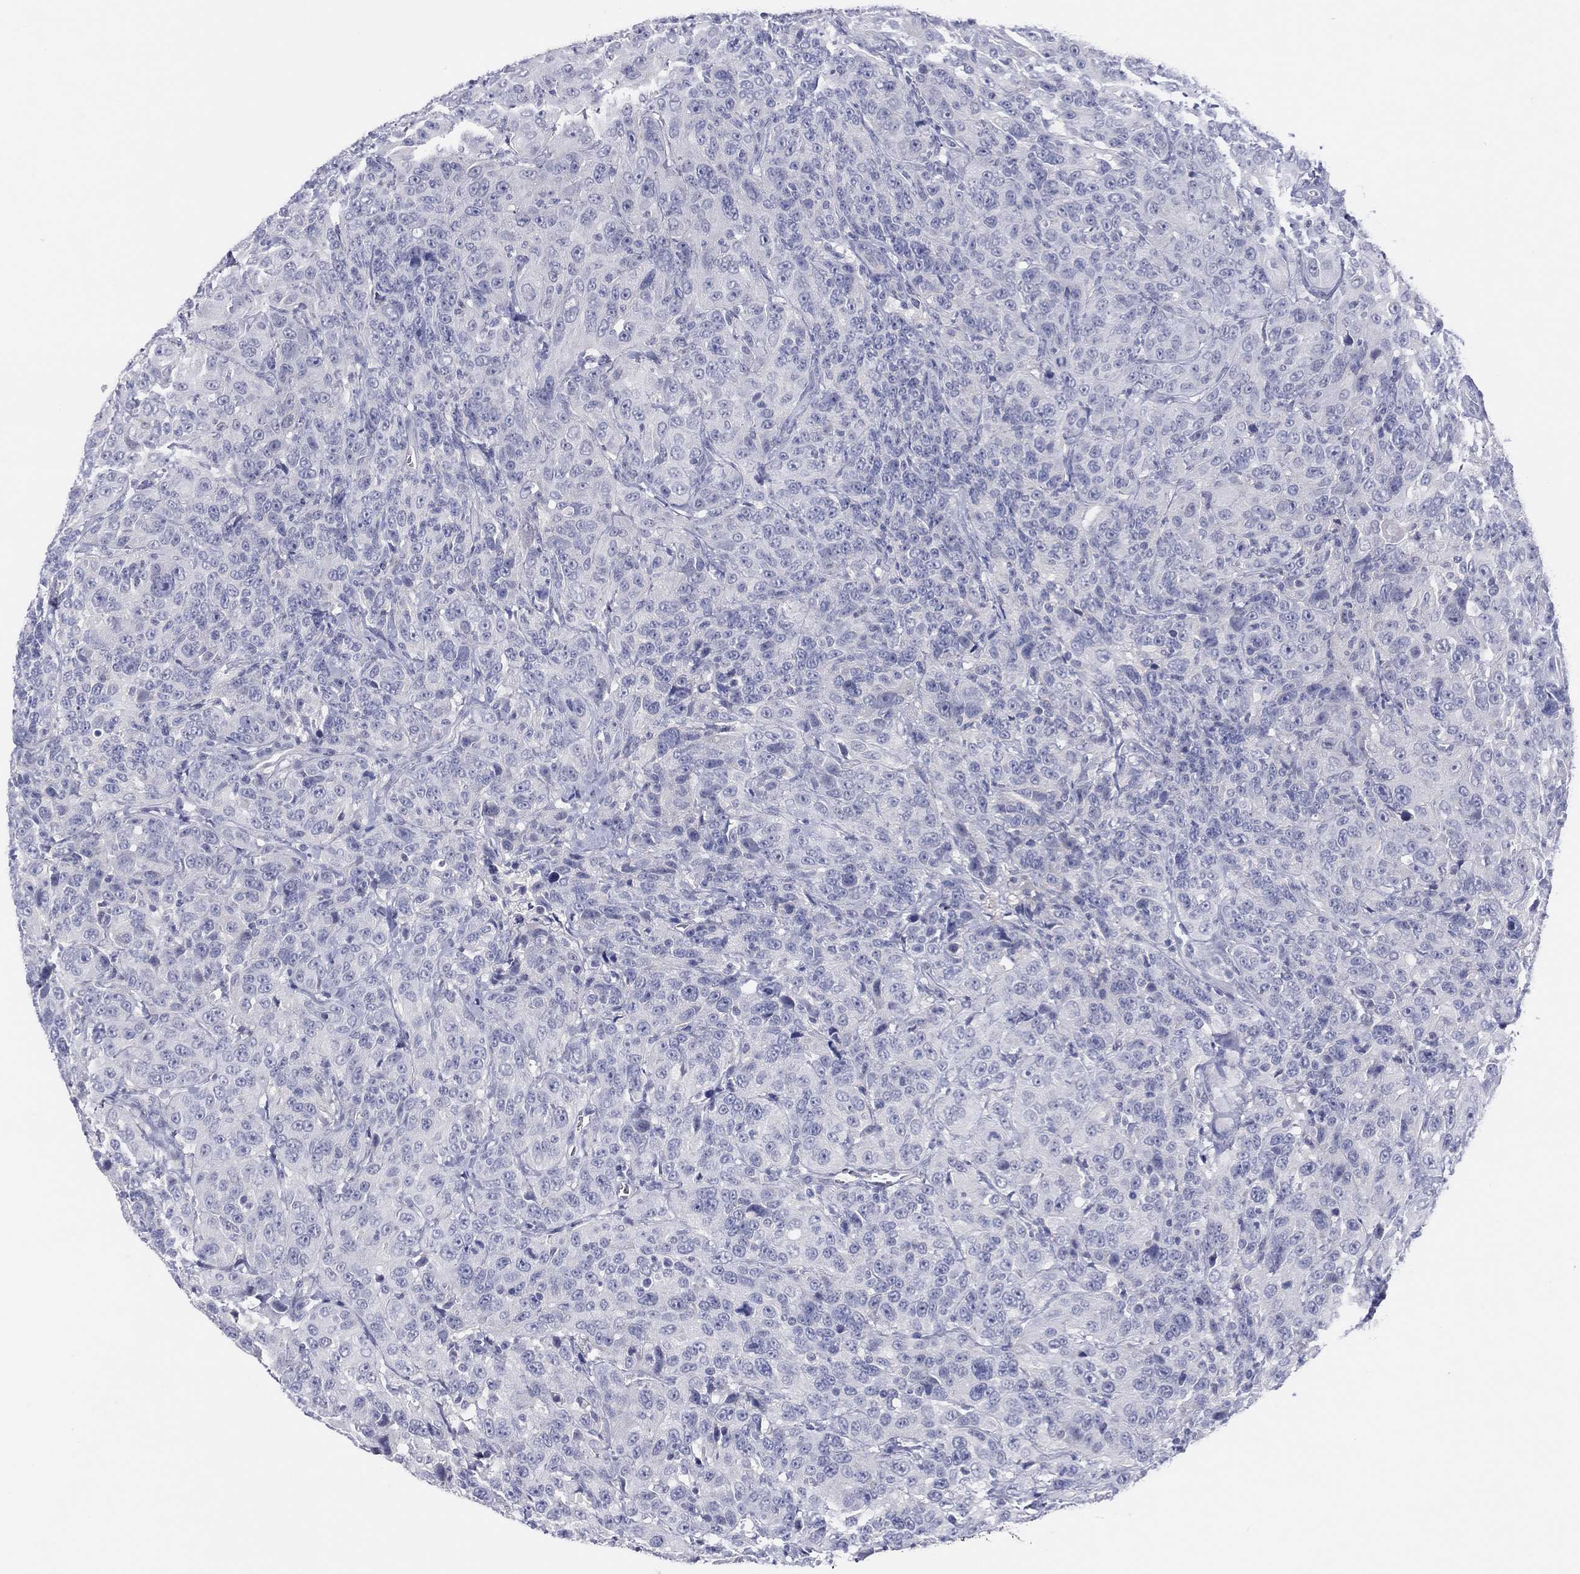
{"staining": {"intensity": "negative", "quantity": "none", "location": "none"}, "tissue": "urothelial cancer", "cell_type": "Tumor cells", "image_type": "cancer", "snomed": [{"axis": "morphology", "description": "Urothelial carcinoma, NOS"}, {"axis": "morphology", "description": "Urothelial carcinoma, High grade"}, {"axis": "topography", "description": "Urinary bladder"}], "caption": "This is an IHC photomicrograph of urothelial carcinoma (high-grade). There is no expression in tumor cells.", "gene": "CPNE6", "patient": {"sex": "female", "age": 73}}